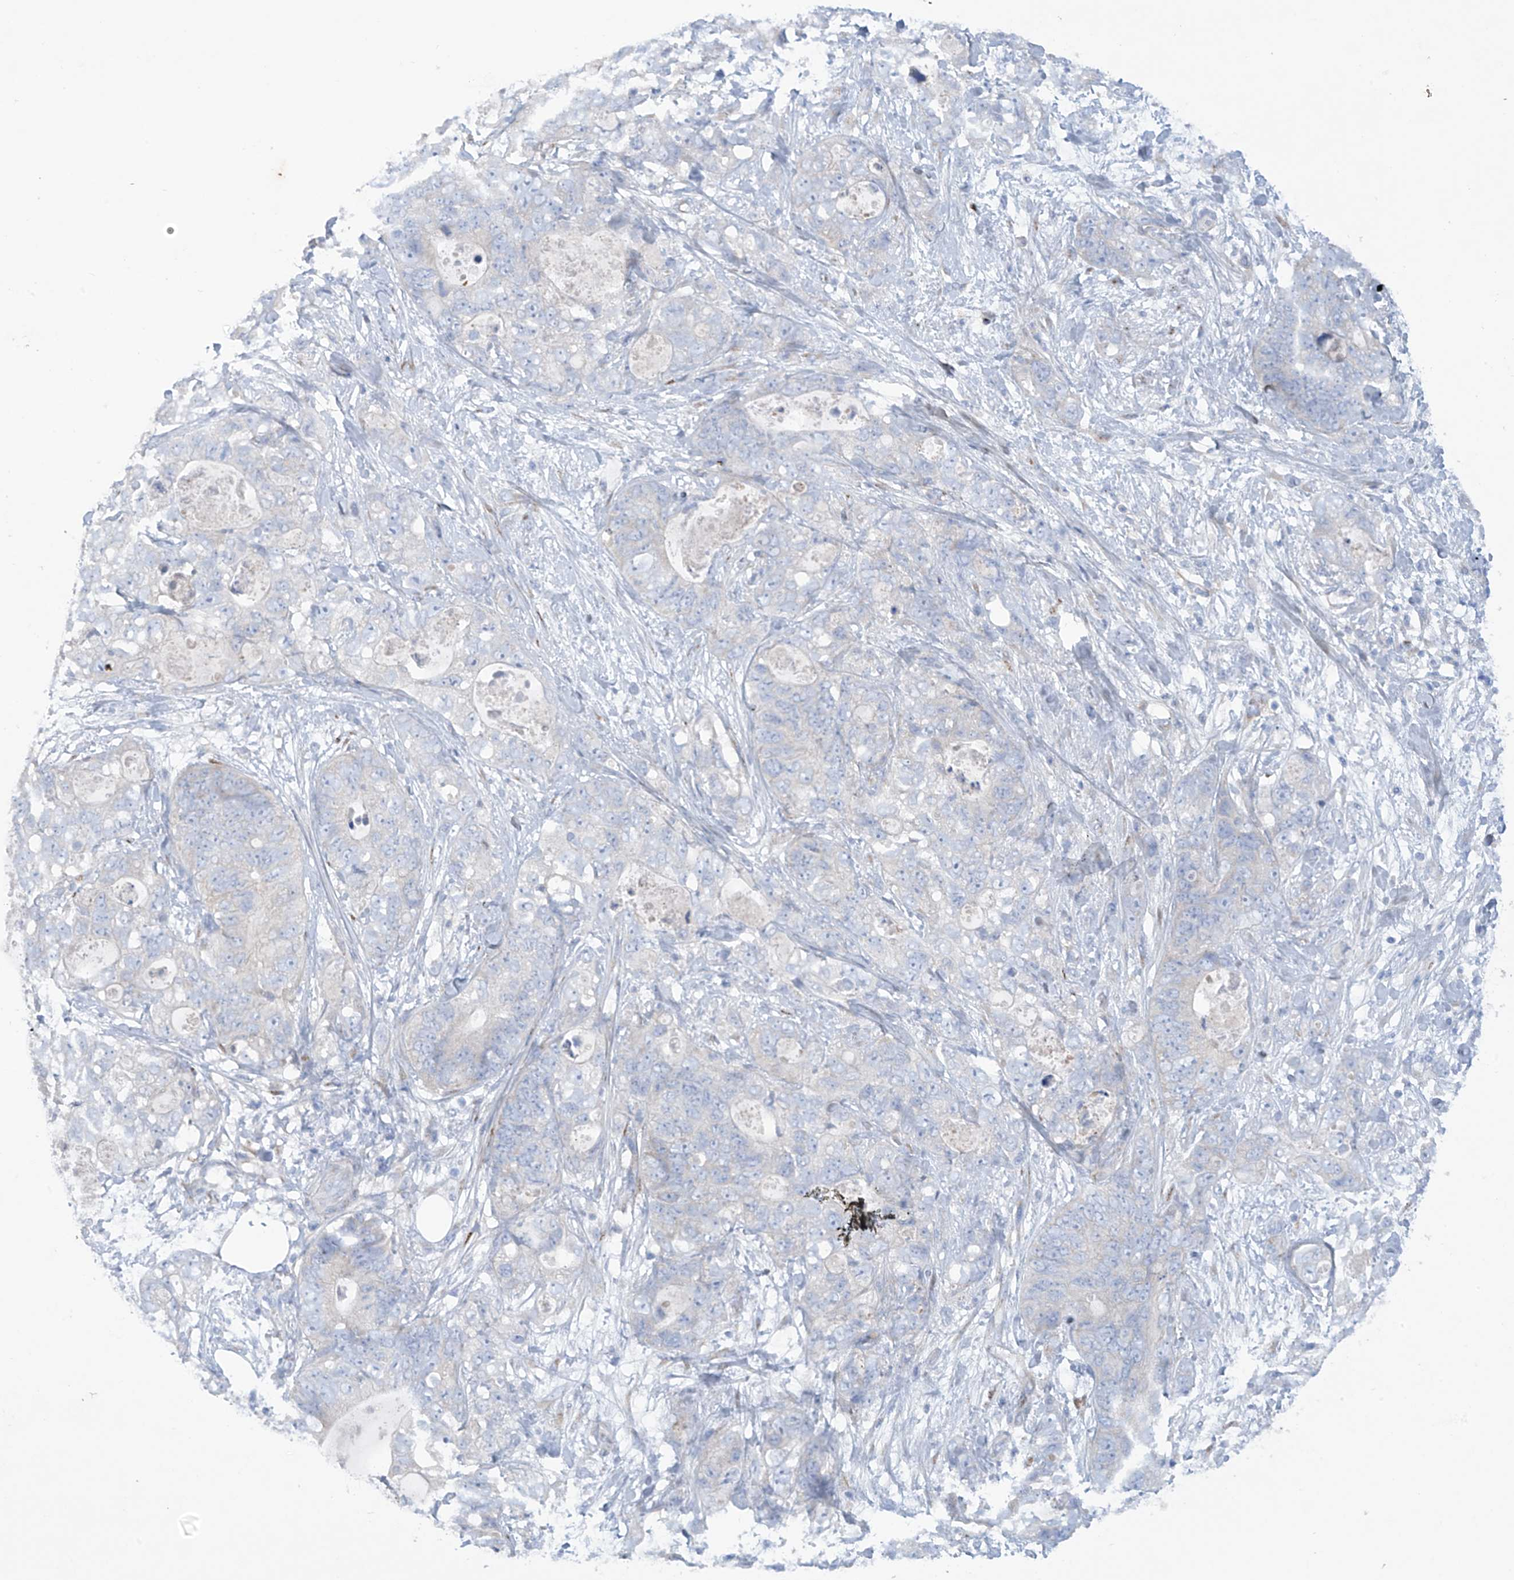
{"staining": {"intensity": "negative", "quantity": "none", "location": "none"}, "tissue": "stomach cancer", "cell_type": "Tumor cells", "image_type": "cancer", "snomed": [{"axis": "morphology", "description": "Normal tissue, NOS"}, {"axis": "morphology", "description": "Adenocarcinoma, NOS"}, {"axis": "topography", "description": "Stomach"}], "caption": "An immunohistochemistry (IHC) micrograph of adenocarcinoma (stomach) is shown. There is no staining in tumor cells of adenocarcinoma (stomach). (Stains: DAB immunohistochemistry (IHC) with hematoxylin counter stain, Microscopy: brightfield microscopy at high magnification).", "gene": "TRMT2B", "patient": {"sex": "female", "age": 89}}